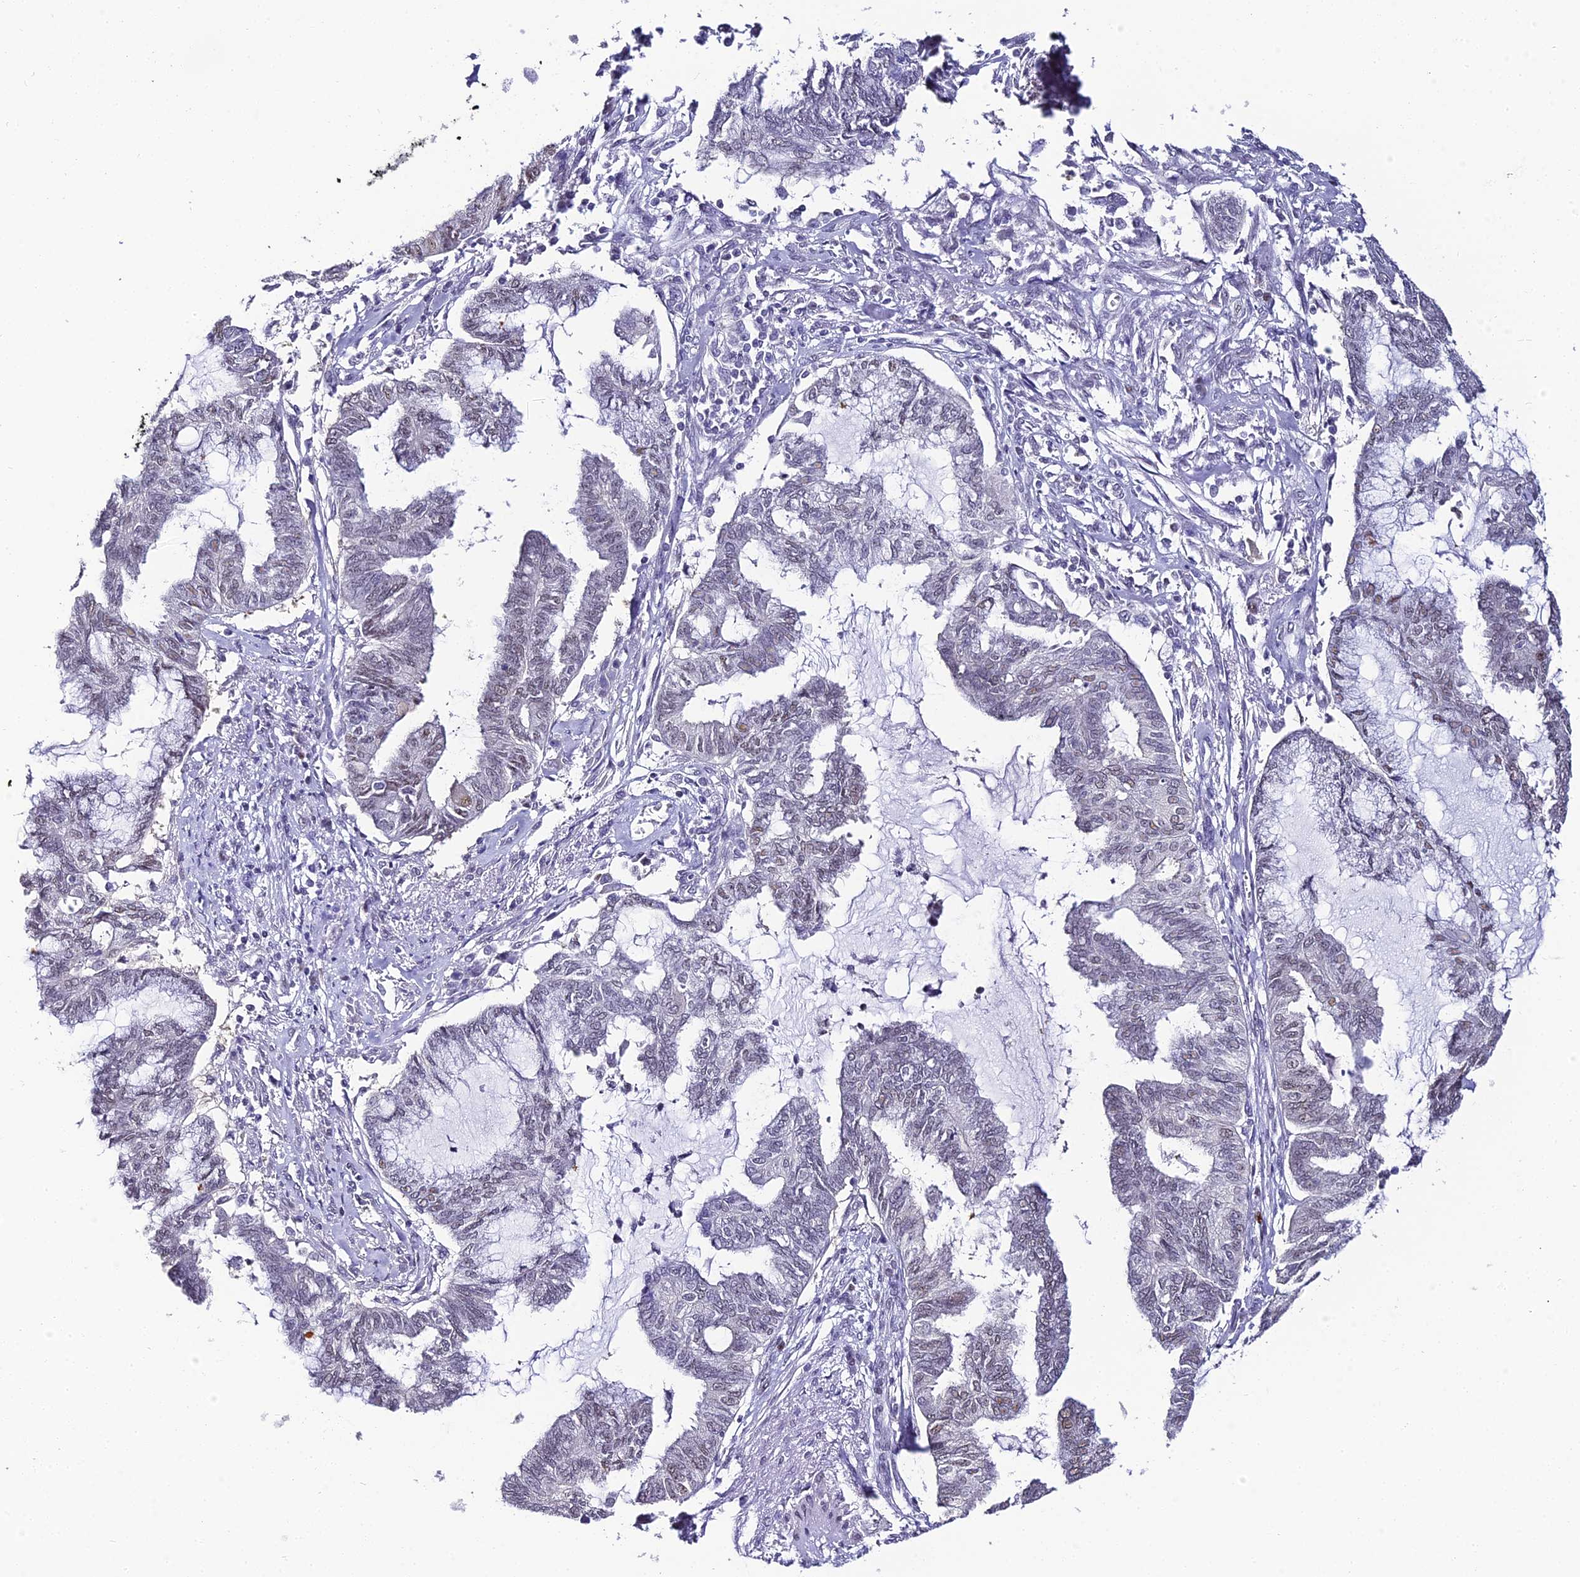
{"staining": {"intensity": "weak", "quantity": "<25%", "location": "nuclear"}, "tissue": "endometrial cancer", "cell_type": "Tumor cells", "image_type": "cancer", "snomed": [{"axis": "morphology", "description": "Adenocarcinoma, NOS"}, {"axis": "topography", "description": "Endometrium"}], "caption": "DAB (3,3'-diaminobenzidine) immunohistochemical staining of endometrial adenocarcinoma reveals no significant staining in tumor cells.", "gene": "ABHD14A-ACY1", "patient": {"sex": "female", "age": 86}}